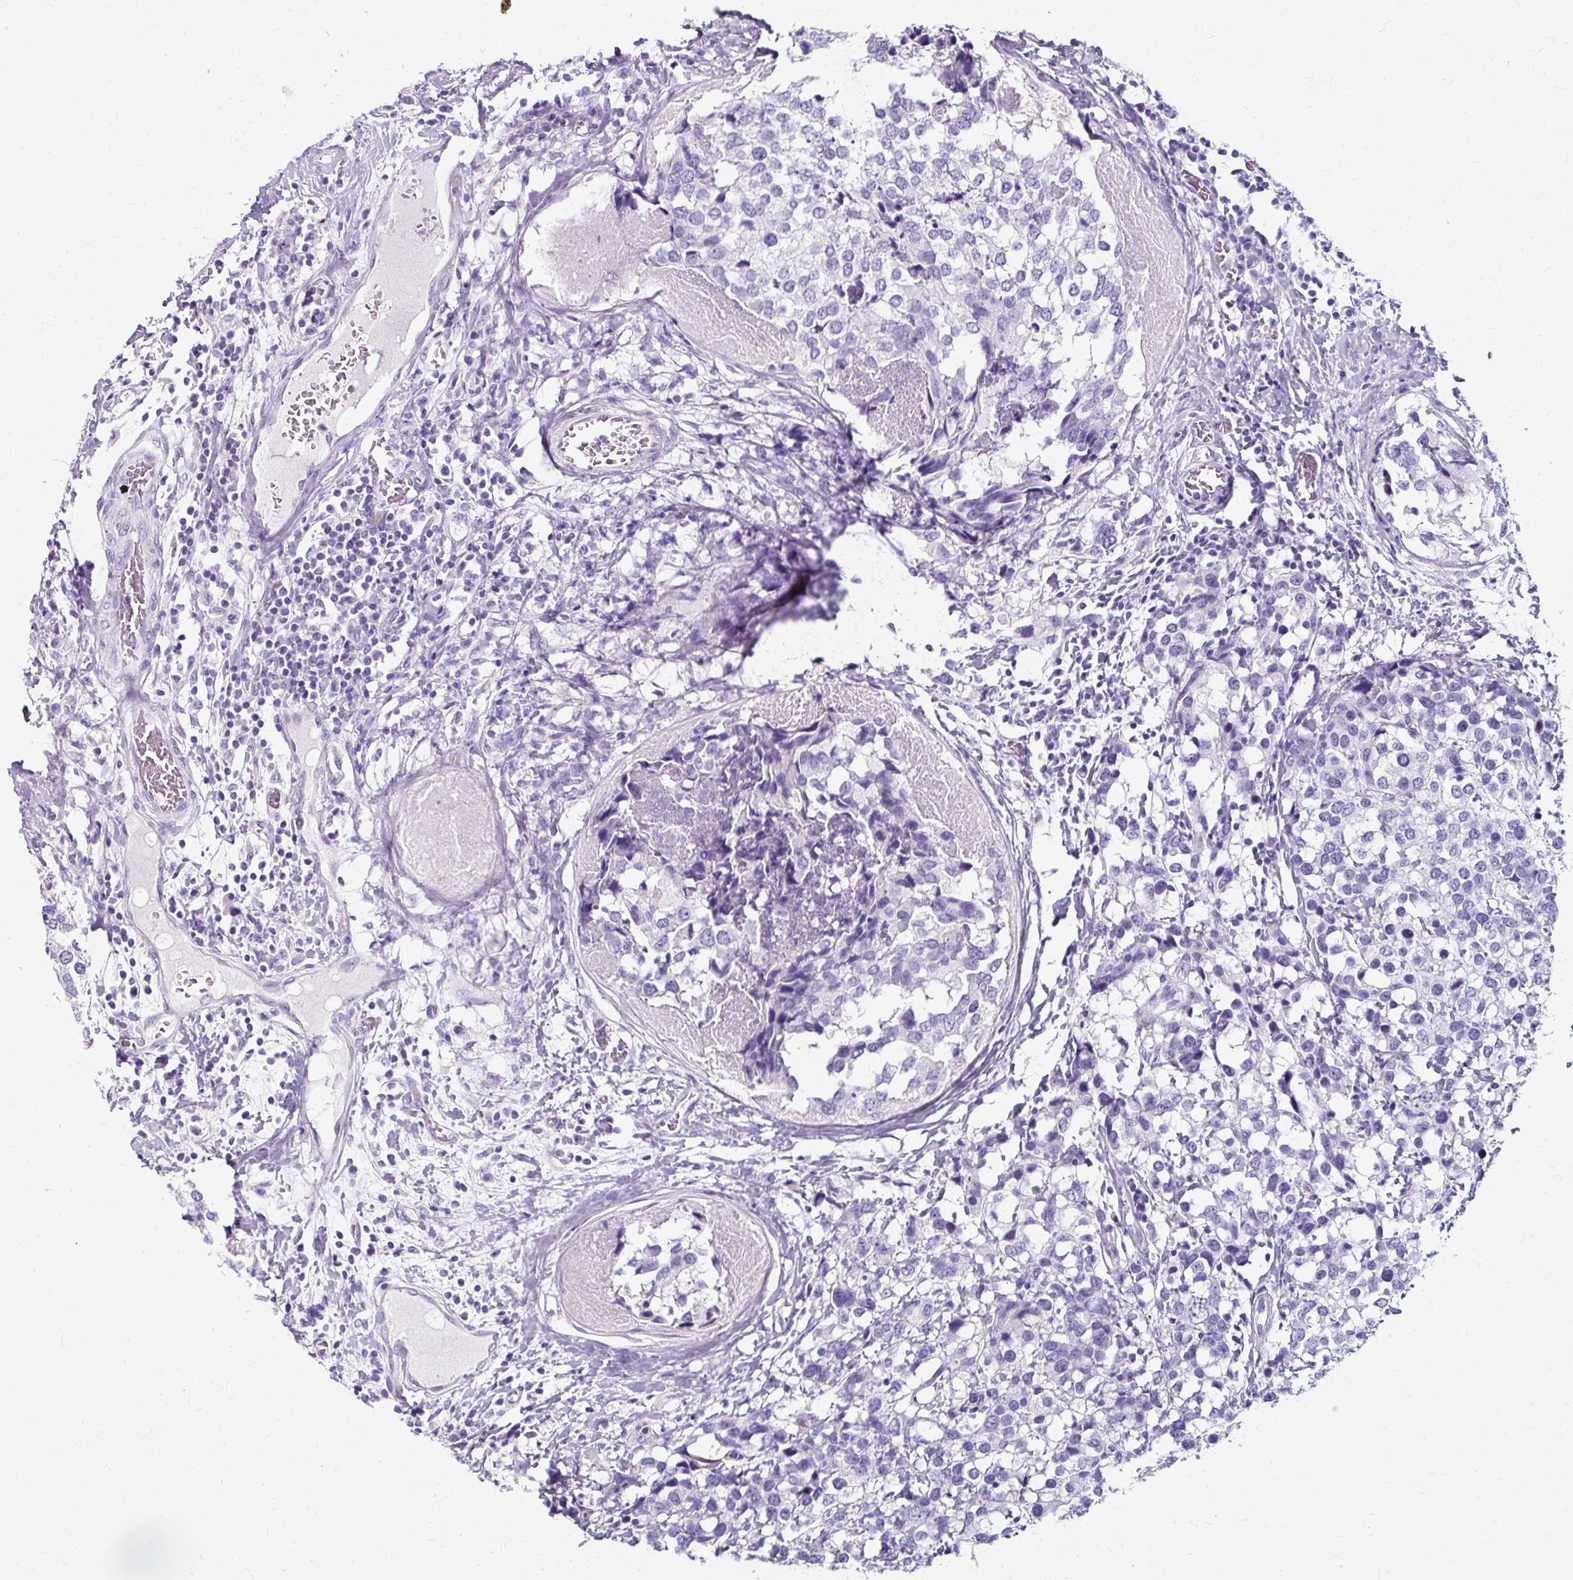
{"staining": {"intensity": "negative", "quantity": "none", "location": "none"}, "tissue": "breast cancer", "cell_type": "Tumor cells", "image_type": "cancer", "snomed": [{"axis": "morphology", "description": "Lobular carcinoma"}, {"axis": "topography", "description": "Breast"}], "caption": "Histopathology image shows no significant protein staining in tumor cells of lobular carcinoma (breast).", "gene": "ZNF555", "patient": {"sex": "female", "age": 59}}